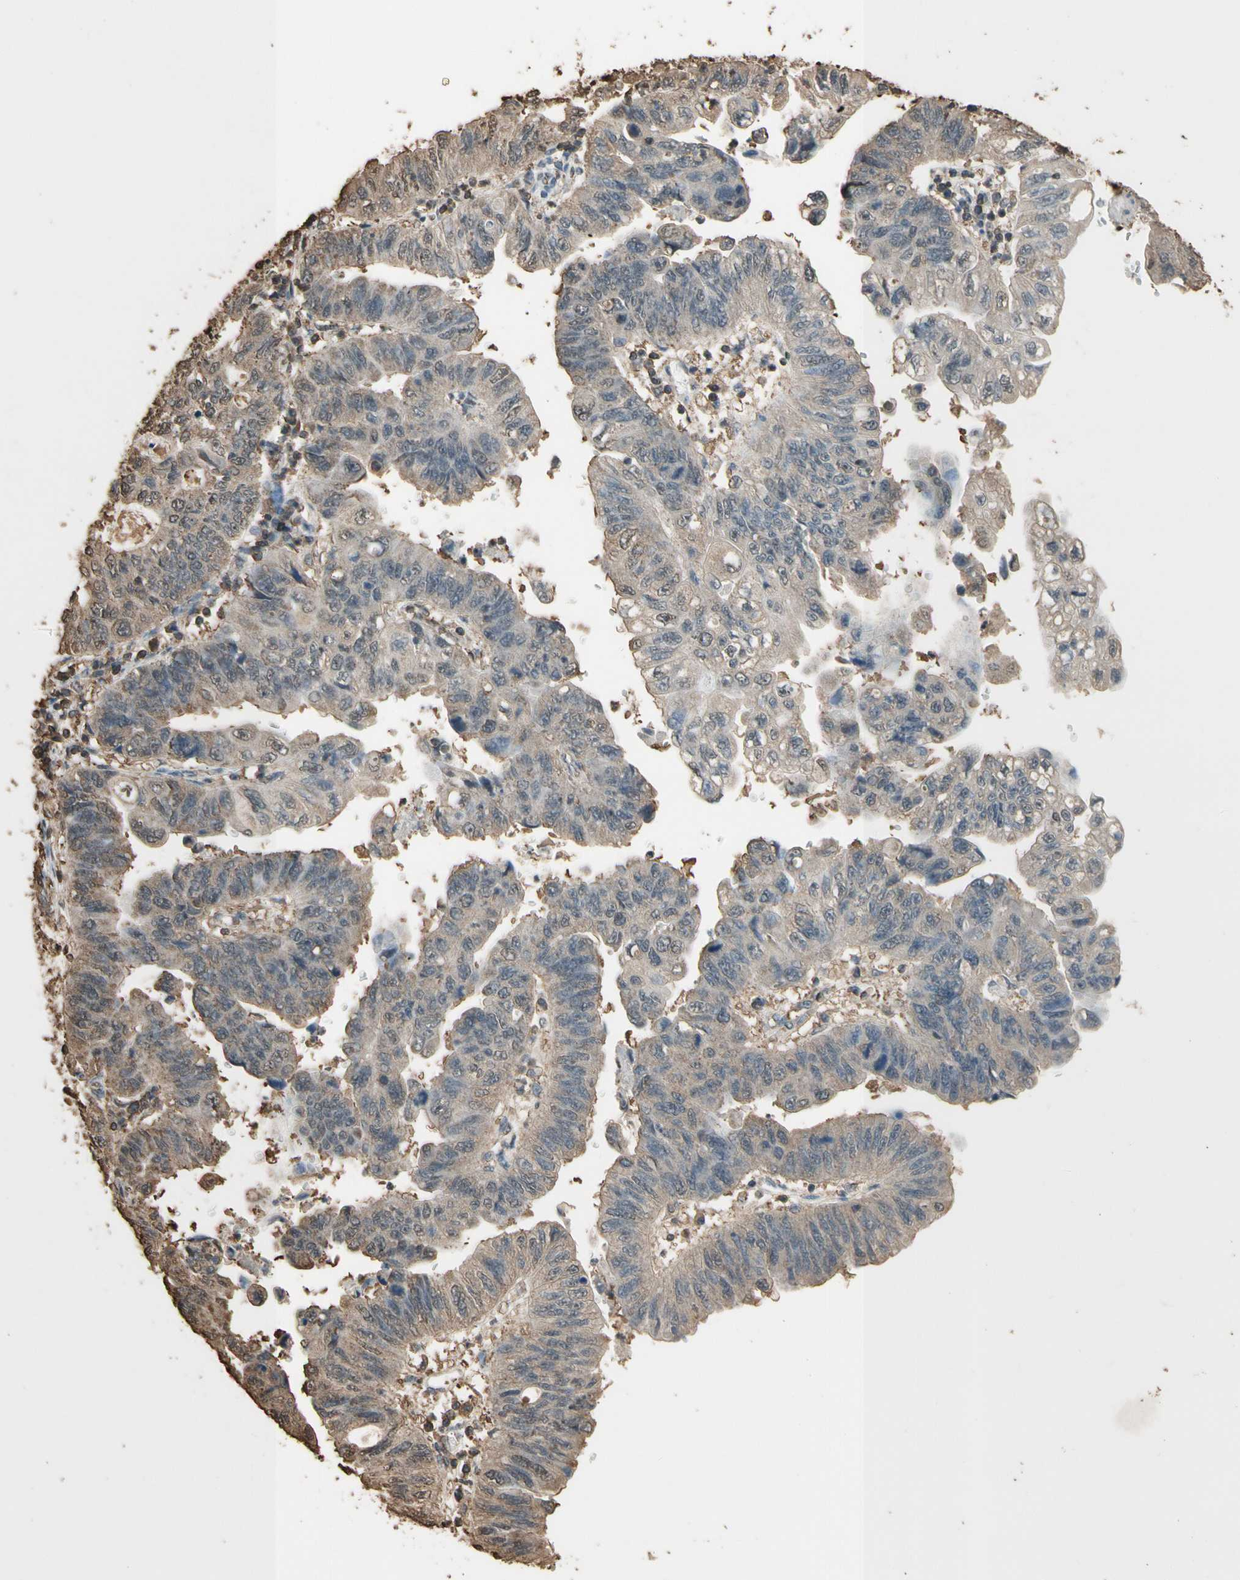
{"staining": {"intensity": "weak", "quantity": ">75%", "location": "cytoplasmic/membranous"}, "tissue": "stomach cancer", "cell_type": "Tumor cells", "image_type": "cancer", "snomed": [{"axis": "morphology", "description": "Adenocarcinoma, NOS"}, {"axis": "topography", "description": "Stomach"}], "caption": "Immunohistochemical staining of stomach cancer (adenocarcinoma) demonstrates weak cytoplasmic/membranous protein expression in about >75% of tumor cells.", "gene": "TNFSF13B", "patient": {"sex": "male", "age": 59}}